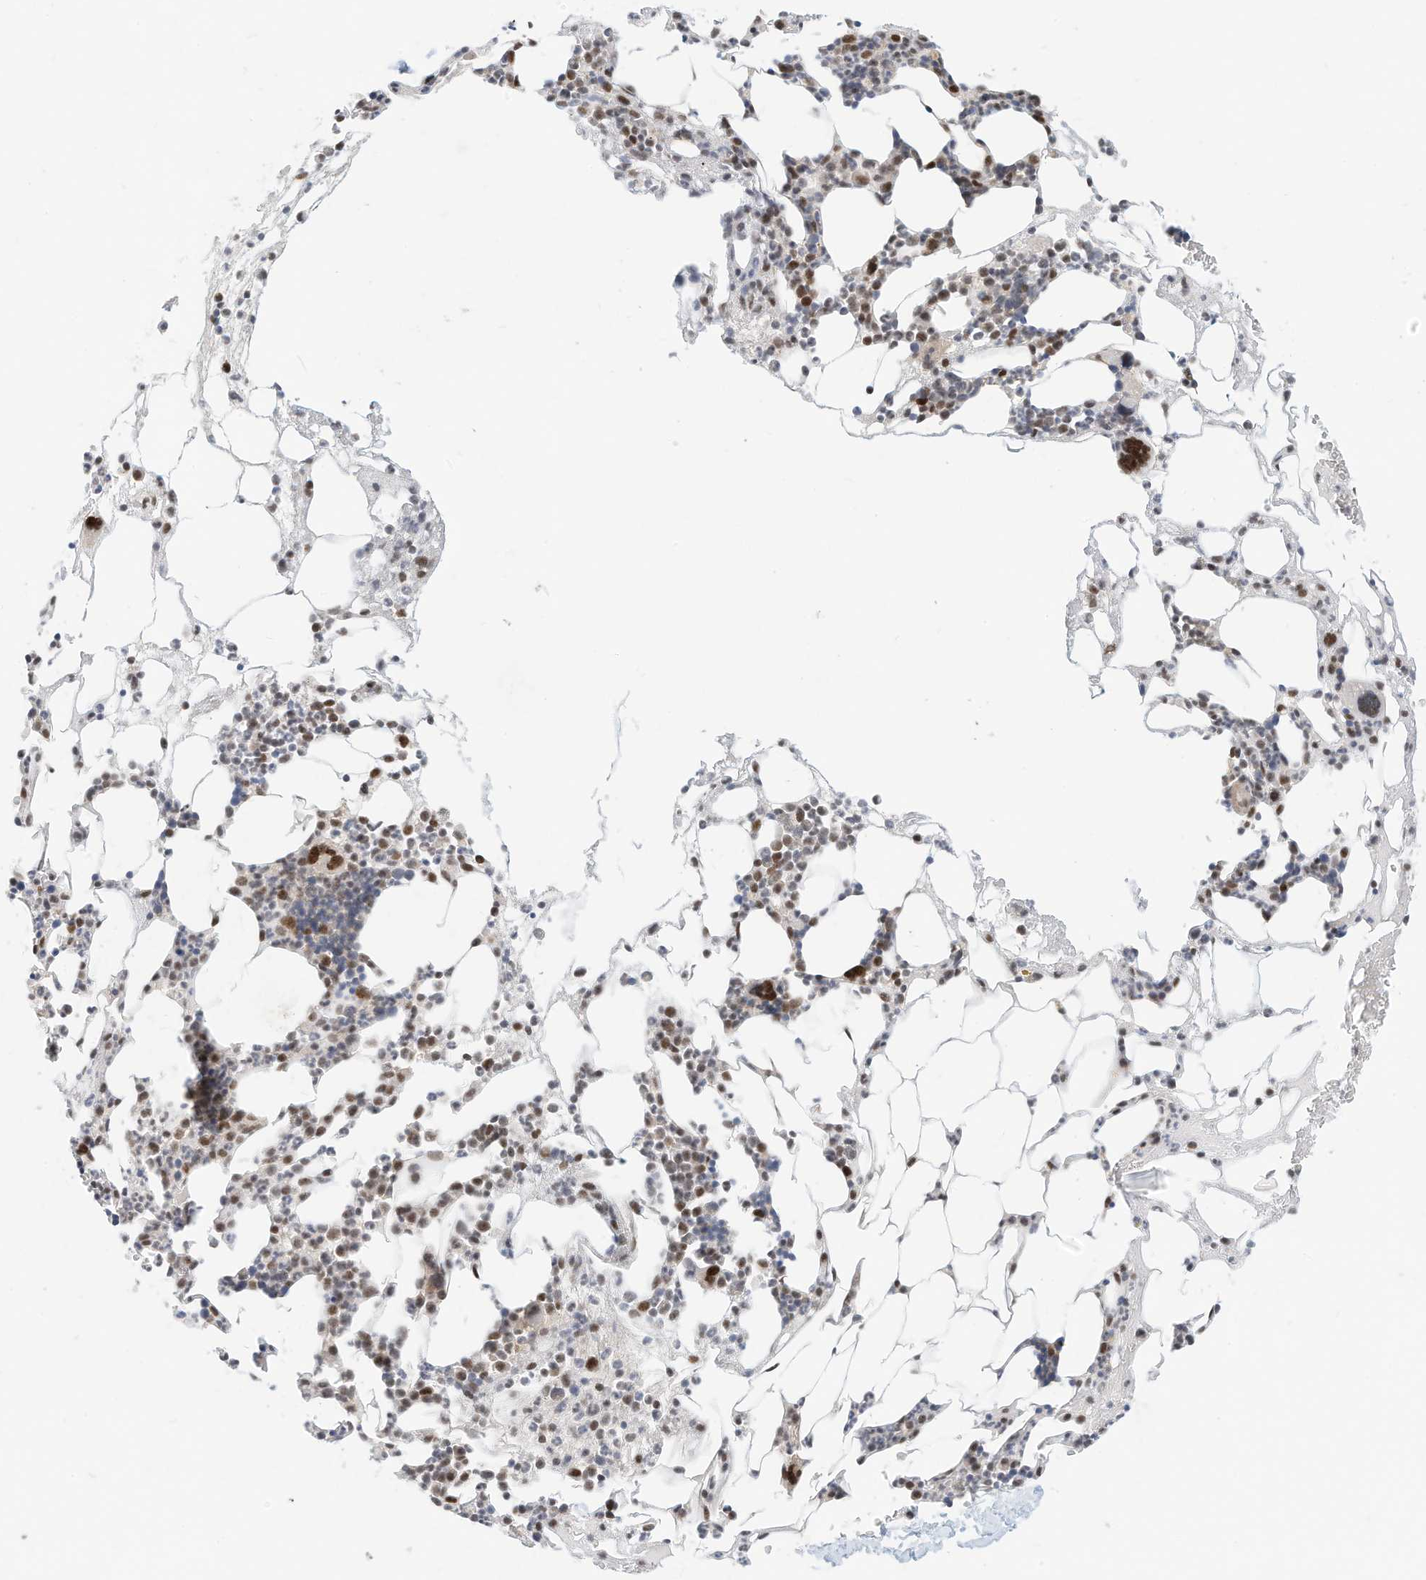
{"staining": {"intensity": "moderate", "quantity": "25%-75%", "location": "nuclear"}, "tissue": "bone marrow", "cell_type": "Hematopoietic cells", "image_type": "normal", "snomed": [{"axis": "morphology", "description": "Normal tissue, NOS"}, {"axis": "morphology", "description": "Inflammation, NOS"}, {"axis": "topography", "description": "Bone marrow"}], "caption": "Protein analysis of normal bone marrow exhibits moderate nuclear positivity in approximately 25%-75% of hematopoietic cells.", "gene": "OGT", "patient": {"sex": "female", "age": 78}}